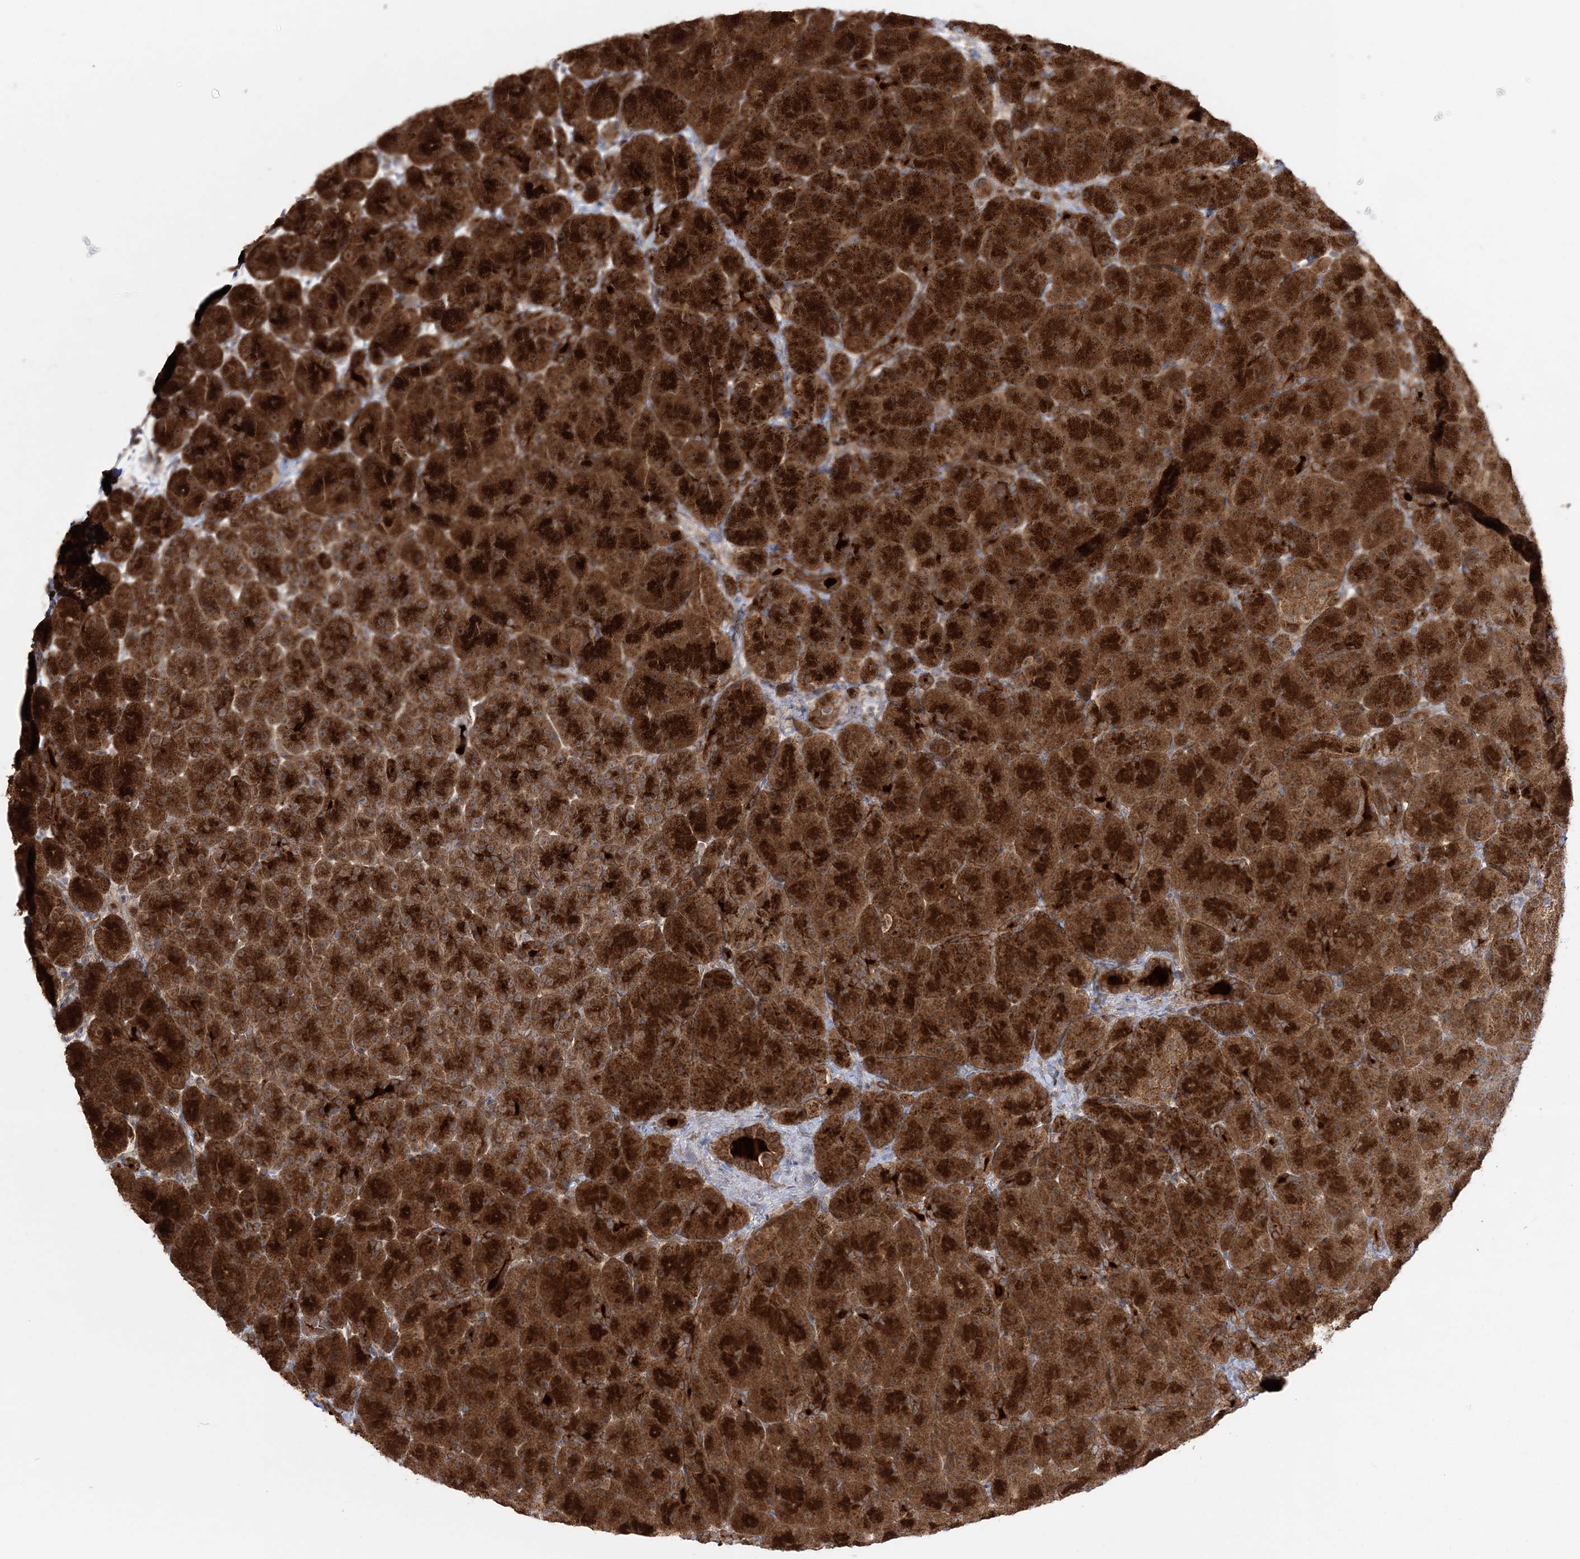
{"staining": {"intensity": "strong", "quantity": ">75%", "location": "cytoplasmic/membranous"}, "tissue": "pancreas", "cell_type": "Exocrine glandular cells", "image_type": "normal", "snomed": [{"axis": "morphology", "description": "Normal tissue, NOS"}, {"axis": "topography", "description": "Pancreas"}], "caption": "This is an image of immunohistochemistry staining of normal pancreas, which shows strong positivity in the cytoplasmic/membranous of exocrine glandular cells.", "gene": "MOCS2", "patient": {"sex": "male", "age": 66}}